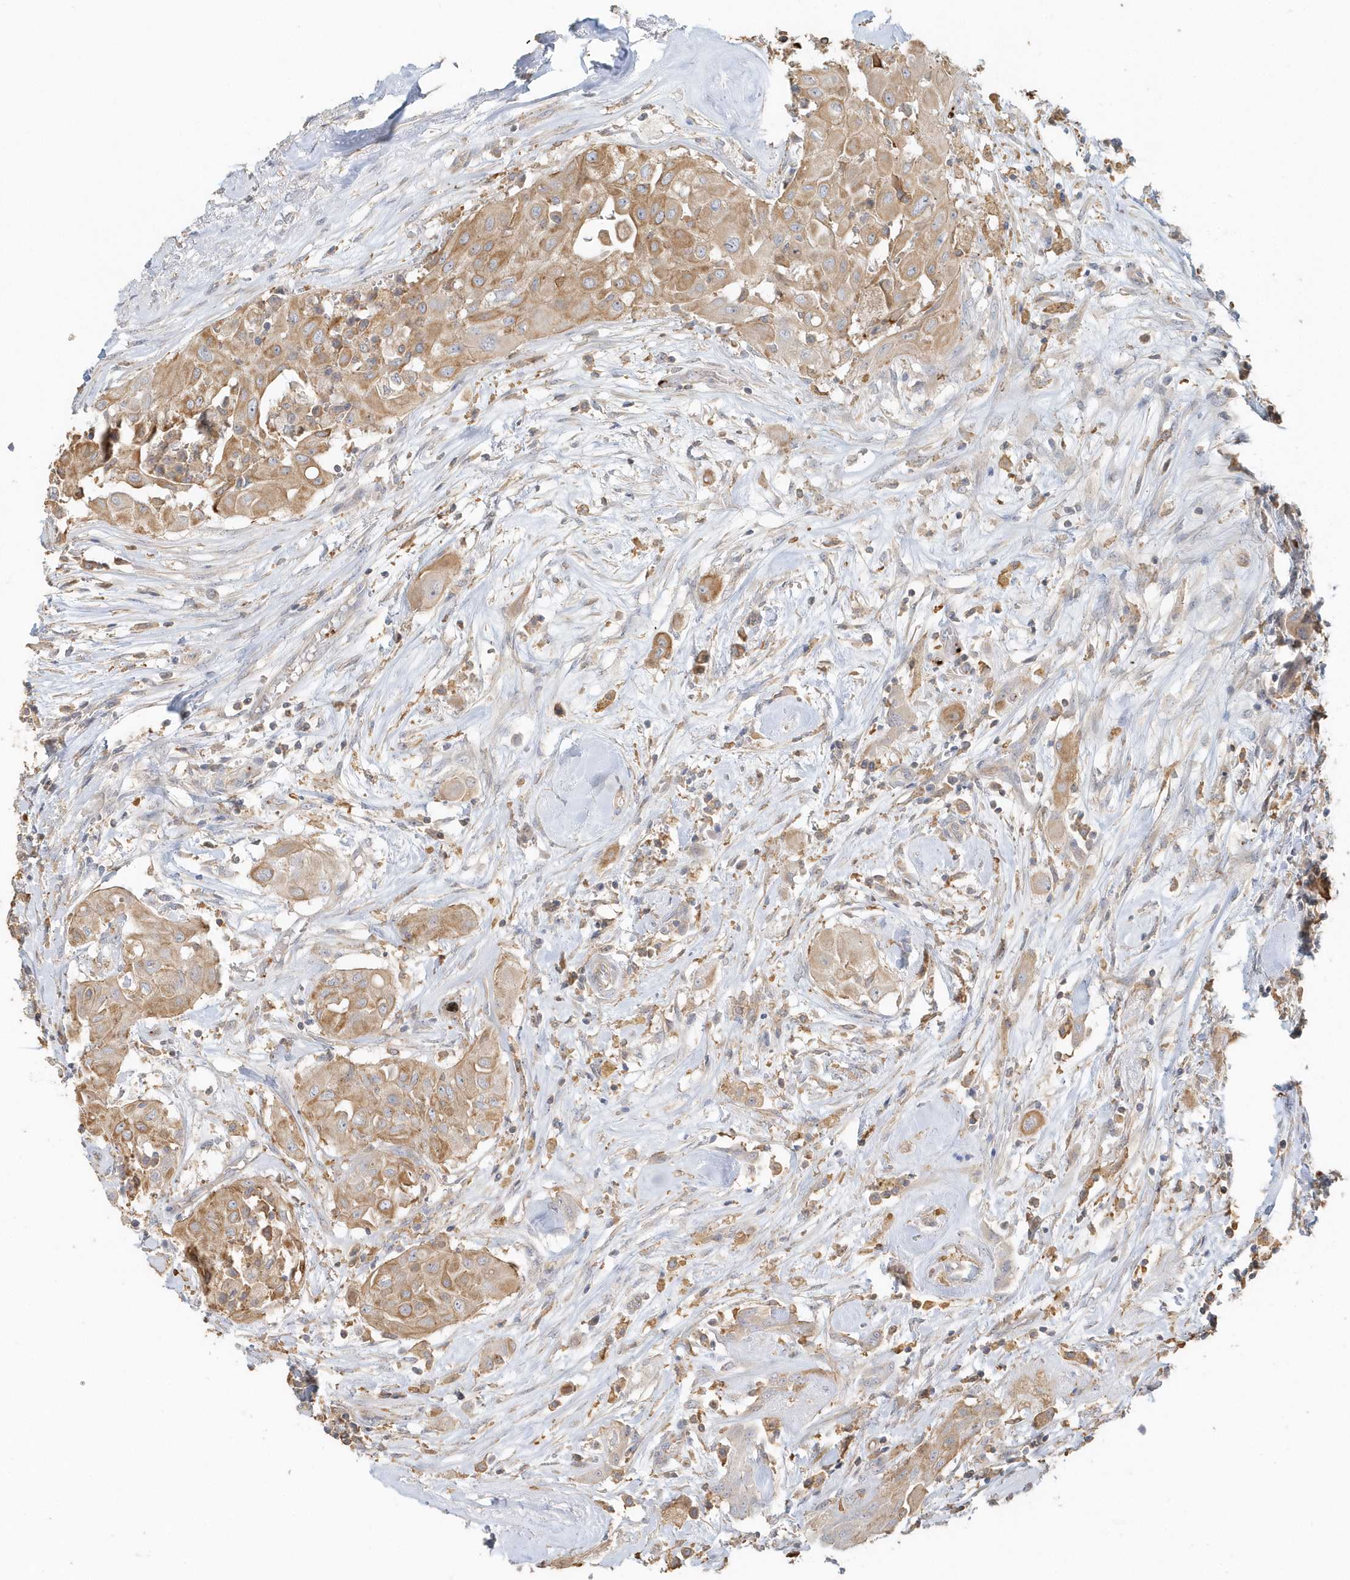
{"staining": {"intensity": "moderate", "quantity": ">75%", "location": "cytoplasmic/membranous"}, "tissue": "thyroid cancer", "cell_type": "Tumor cells", "image_type": "cancer", "snomed": [{"axis": "morphology", "description": "Papillary adenocarcinoma, NOS"}, {"axis": "topography", "description": "Thyroid gland"}], "caption": "Thyroid papillary adenocarcinoma tissue reveals moderate cytoplasmic/membranous expression in approximately >75% of tumor cells", "gene": "MMRN1", "patient": {"sex": "female", "age": 59}}